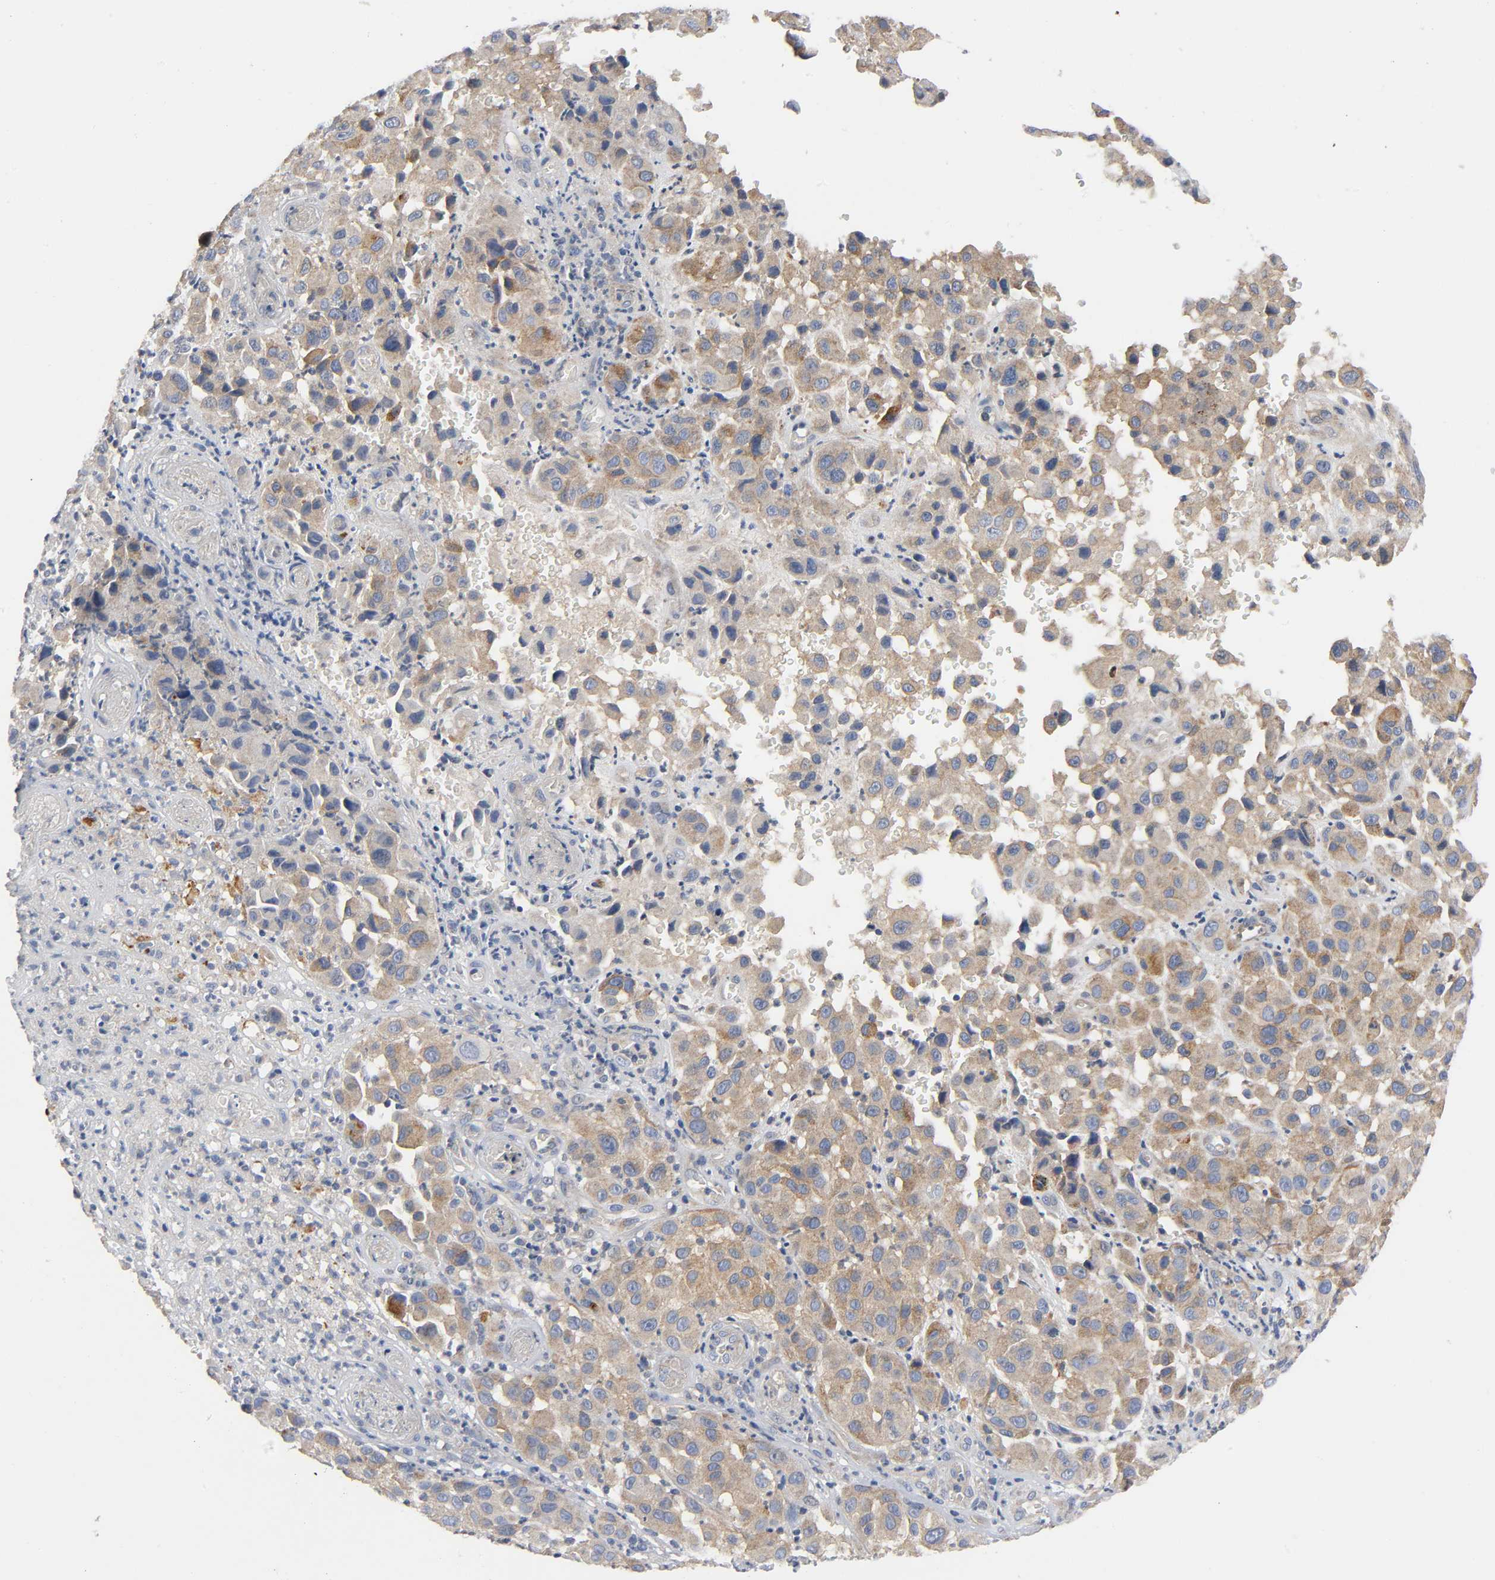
{"staining": {"intensity": "moderate", "quantity": ">75%", "location": "cytoplasmic/membranous"}, "tissue": "melanoma", "cell_type": "Tumor cells", "image_type": "cancer", "snomed": [{"axis": "morphology", "description": "Malignant melanoma, NOS"}, {"axis": "topography", "description": "Skin"}], "caption": "Immunohistochemistry photomicrograph of neoplastic tissue: human melanoma stained using immunohistochemistry displays medium levels of moderate protein expression localized specifically in the cytoplasmic/membranous of tumor cells, appearing as a cytoplasmic/membranous brown color.", "gene": "HDAC6", "patient": {"sex": "female", "age": 21}}